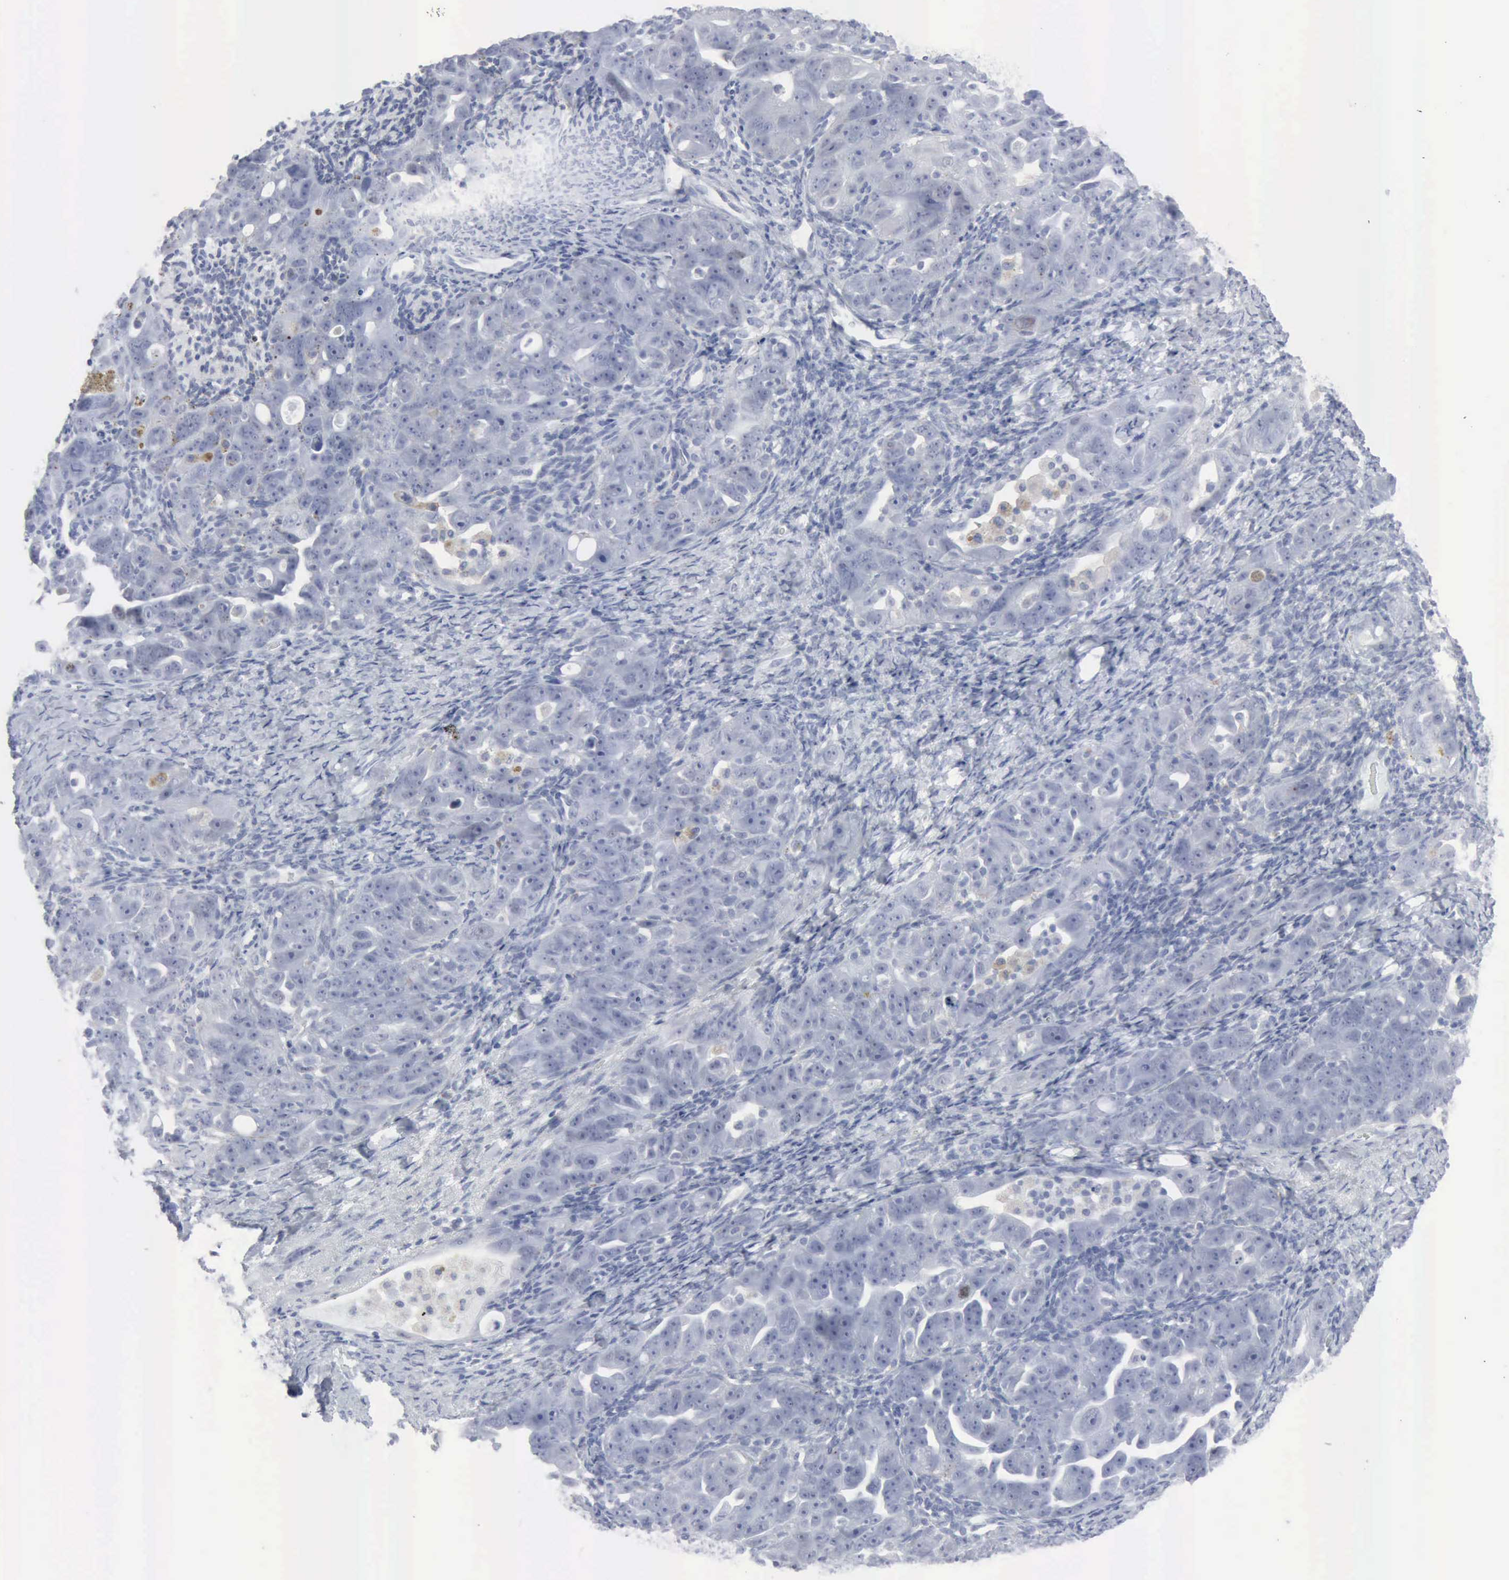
{"staining": {"intensity": "negative", "quantity": "none", "location": "none"}, "tissue": "ovarian cancer", "cell_type": "Tumor cells", "image_type": "cancer", "snomed": [{"axis": "morphology", "description": "Cystadenocarcinoma, serous, NOS"}, {"axis": "topography", "description": "Ovary"}], "caption": "Human ovarian cancer stained for a protein using immunohistochemistry exhibits no staining in tumor cells.", "gene": "GLA", "patient": {"sex": "female", "age": 66}}